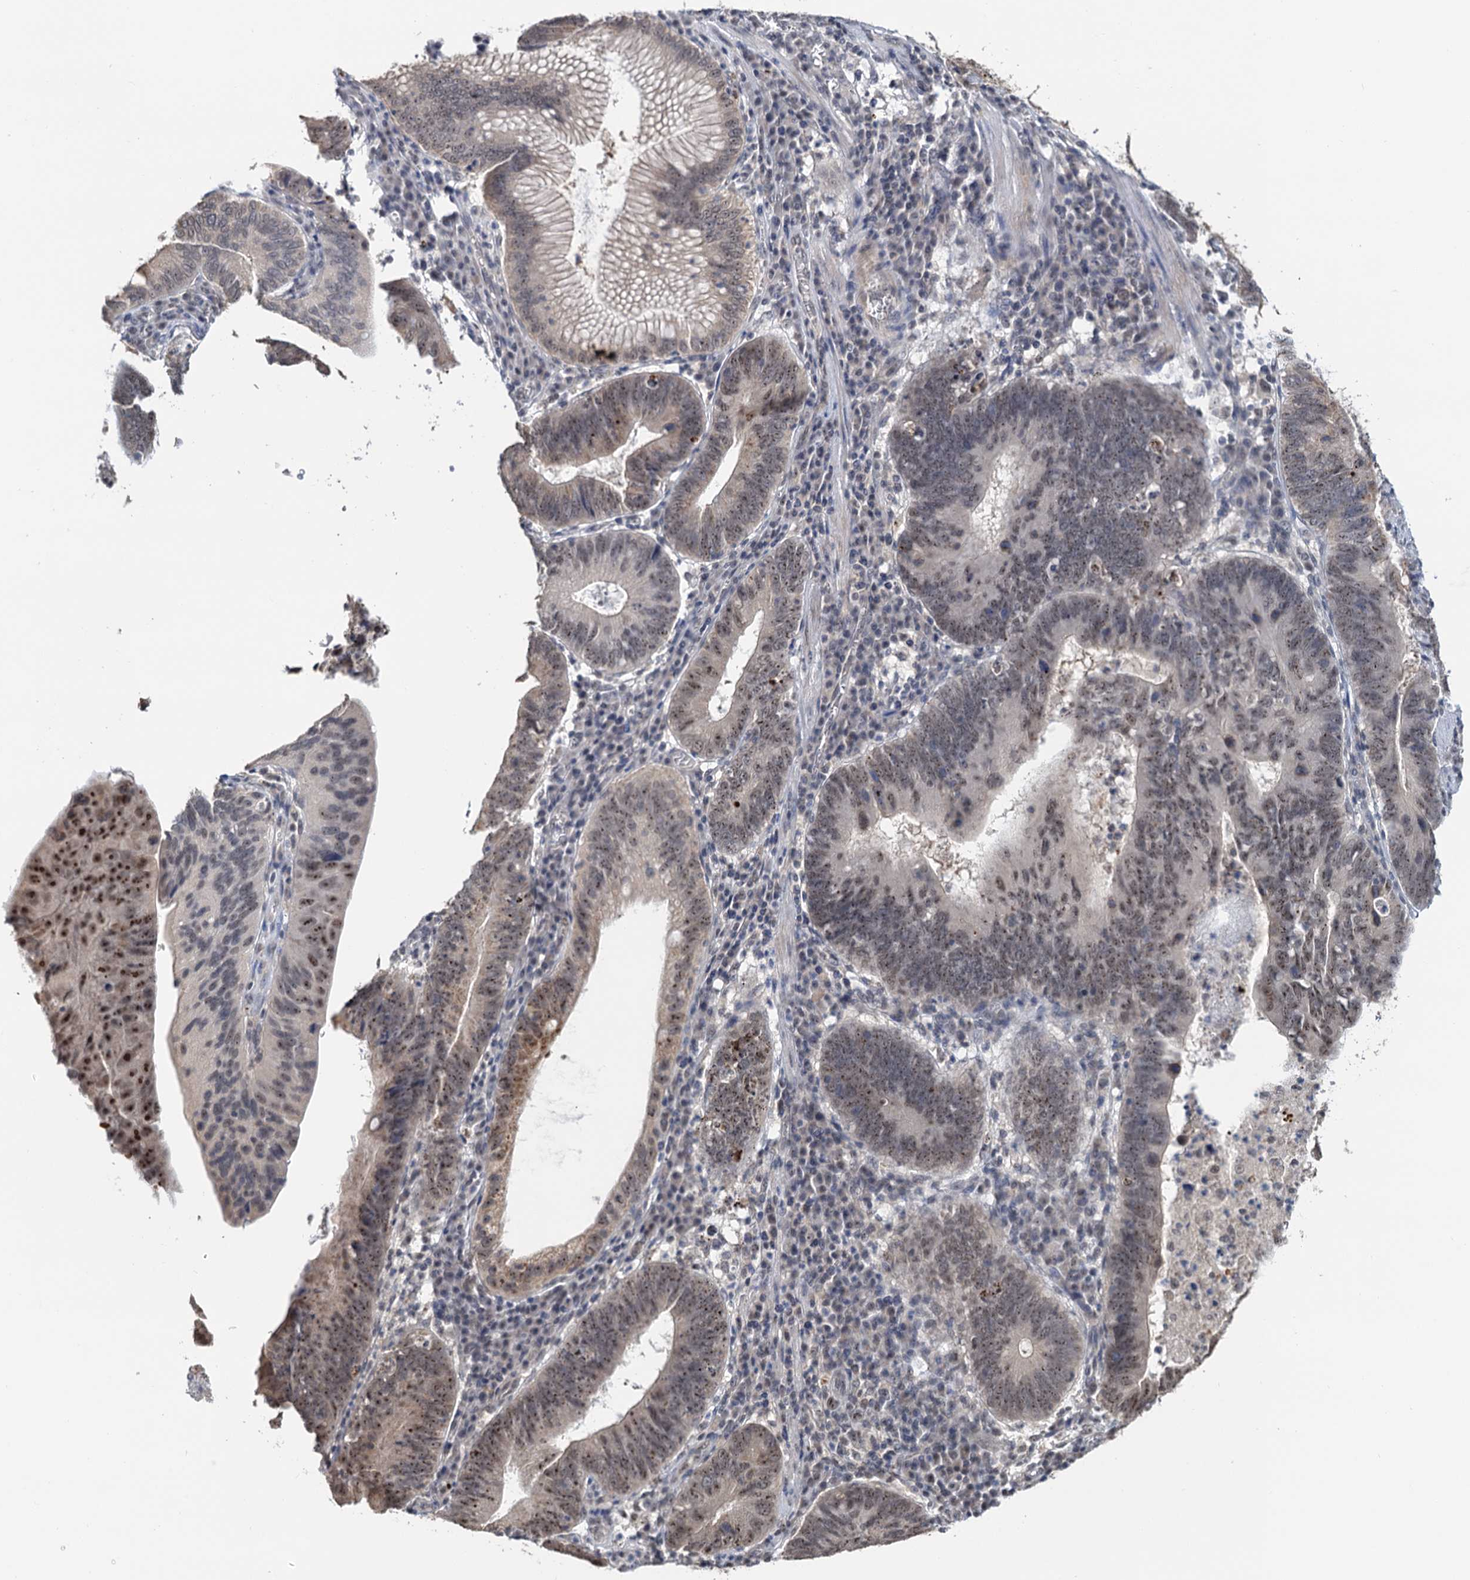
{"staining": {"intensity": "moderate", "quantity": ">75%", "location": "nuclear"}, "tissue": "stomach cancer", "cell_type": "Tumor cells", "image_type": "cancer", "snomed": [{"axis": "morphology", "description": "Adenocarcinoma, NOS"}, {"axis": "topography", "description": "Stomach"}], "caption": "IHC photomicrograph of human stomach adenocarcinoma stained for a protein (brown), which reveals medium levels of moderate nuclear staining in approximately >75% of tumor cells.", "gene": "NAT10", "patient": {"sex": "male", "age": 59}}